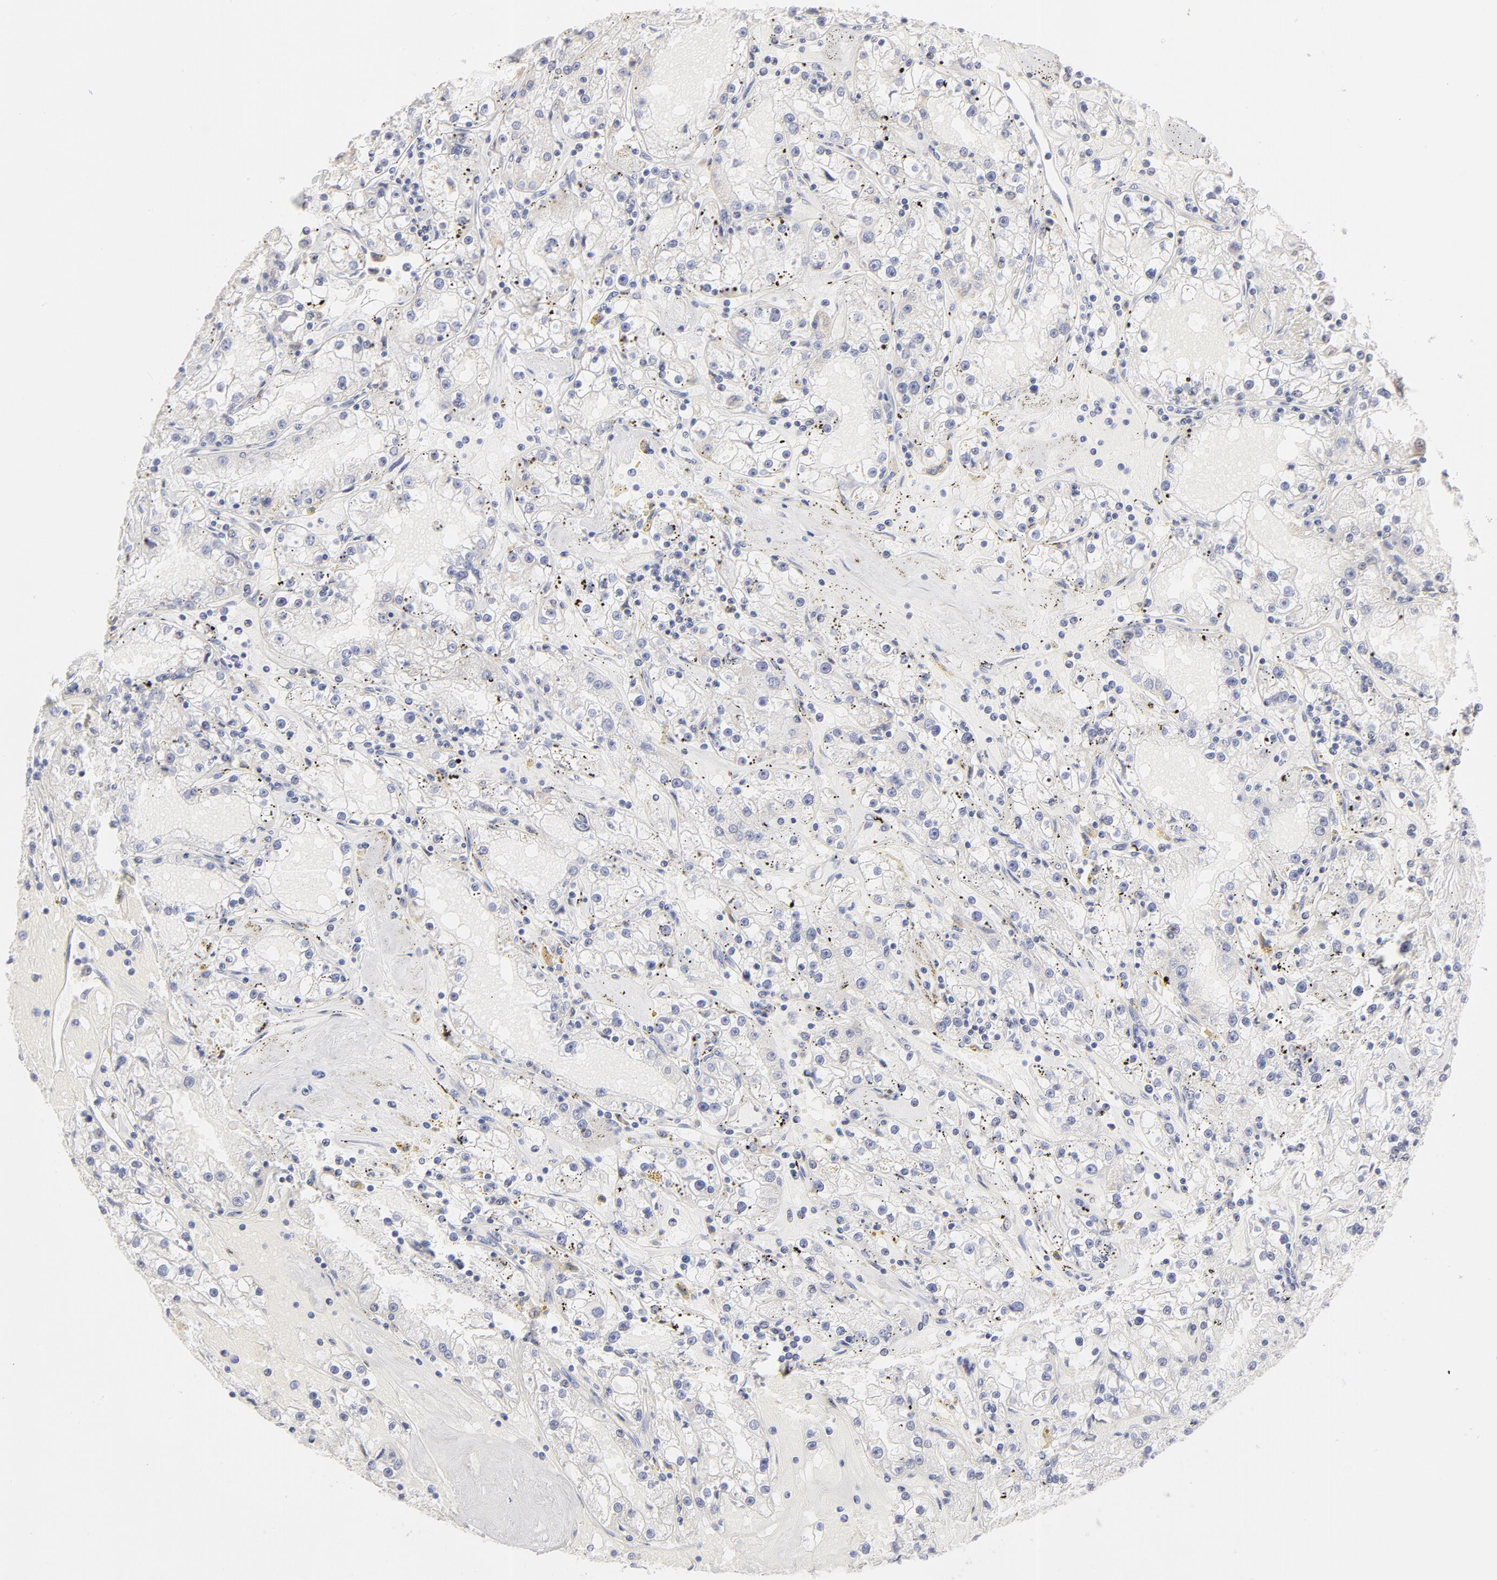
{"staining": {"intensity": "negative", "quantity": "none", "location": "none"}, "tissue": "renal cancer", "cell_type": "Tumor cells", "image_type": "cancer", "snomed": [{"axis": "morphology", "description": "Adenocarcinoma, NOS"}, {"axis": "topography", "description": "Kidney"}], "caption": "Immunohistochemical staining of adenocarcinoma (renal) reveals no significant staining in tumor cells. Brightfield microscopy of immunohistochemistry (IHC) stained with DAB (brown) and hematoxylin (blue), captured at high magnification.", "gene": "TST", "patient": {"sex": "male", "age": 56}}